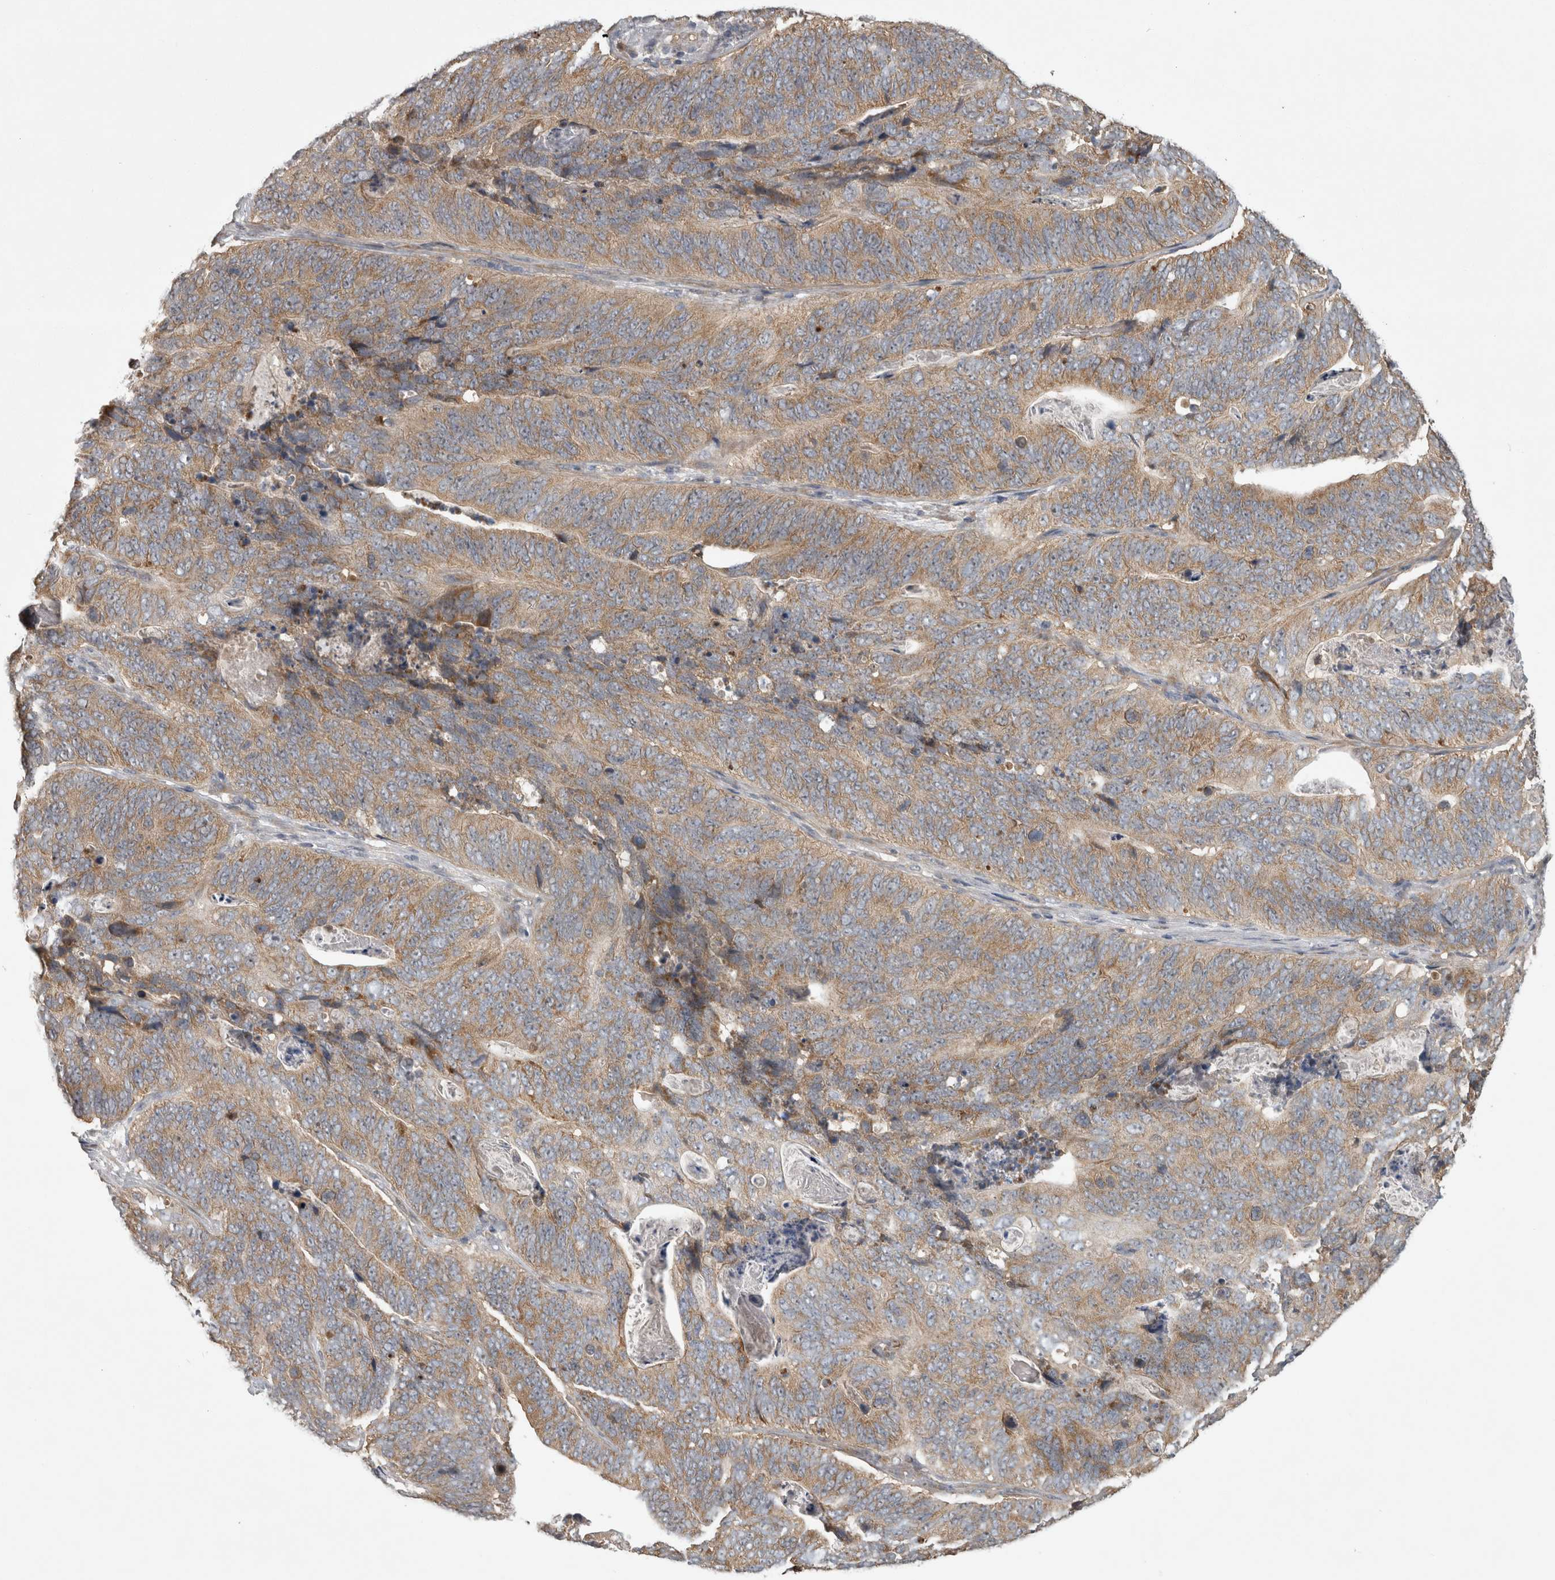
{"staining": {"intensity": "moderate", "quantity": ">75%", "location": "cytoplasmic/membranous"}, "tissue": "stomach cancer", "cell_type": "Tumor cells", "image_type": "cancer", "snomed": [{"axis": "morphology", "description": "Normal tissue, NOS"}, {"axis": "morphology", "description": "Adenocarcinoma, NOS"}, {"axis": "topography", "description": "Stomach"}], "caption": "A histopathology image of stomach cancer stained for a protein shows moderate cytoplasmic/membranous brown staining in tumor cells.", "gene": "TRMT61B", "patient": {"sex": "female", "age": 89}}